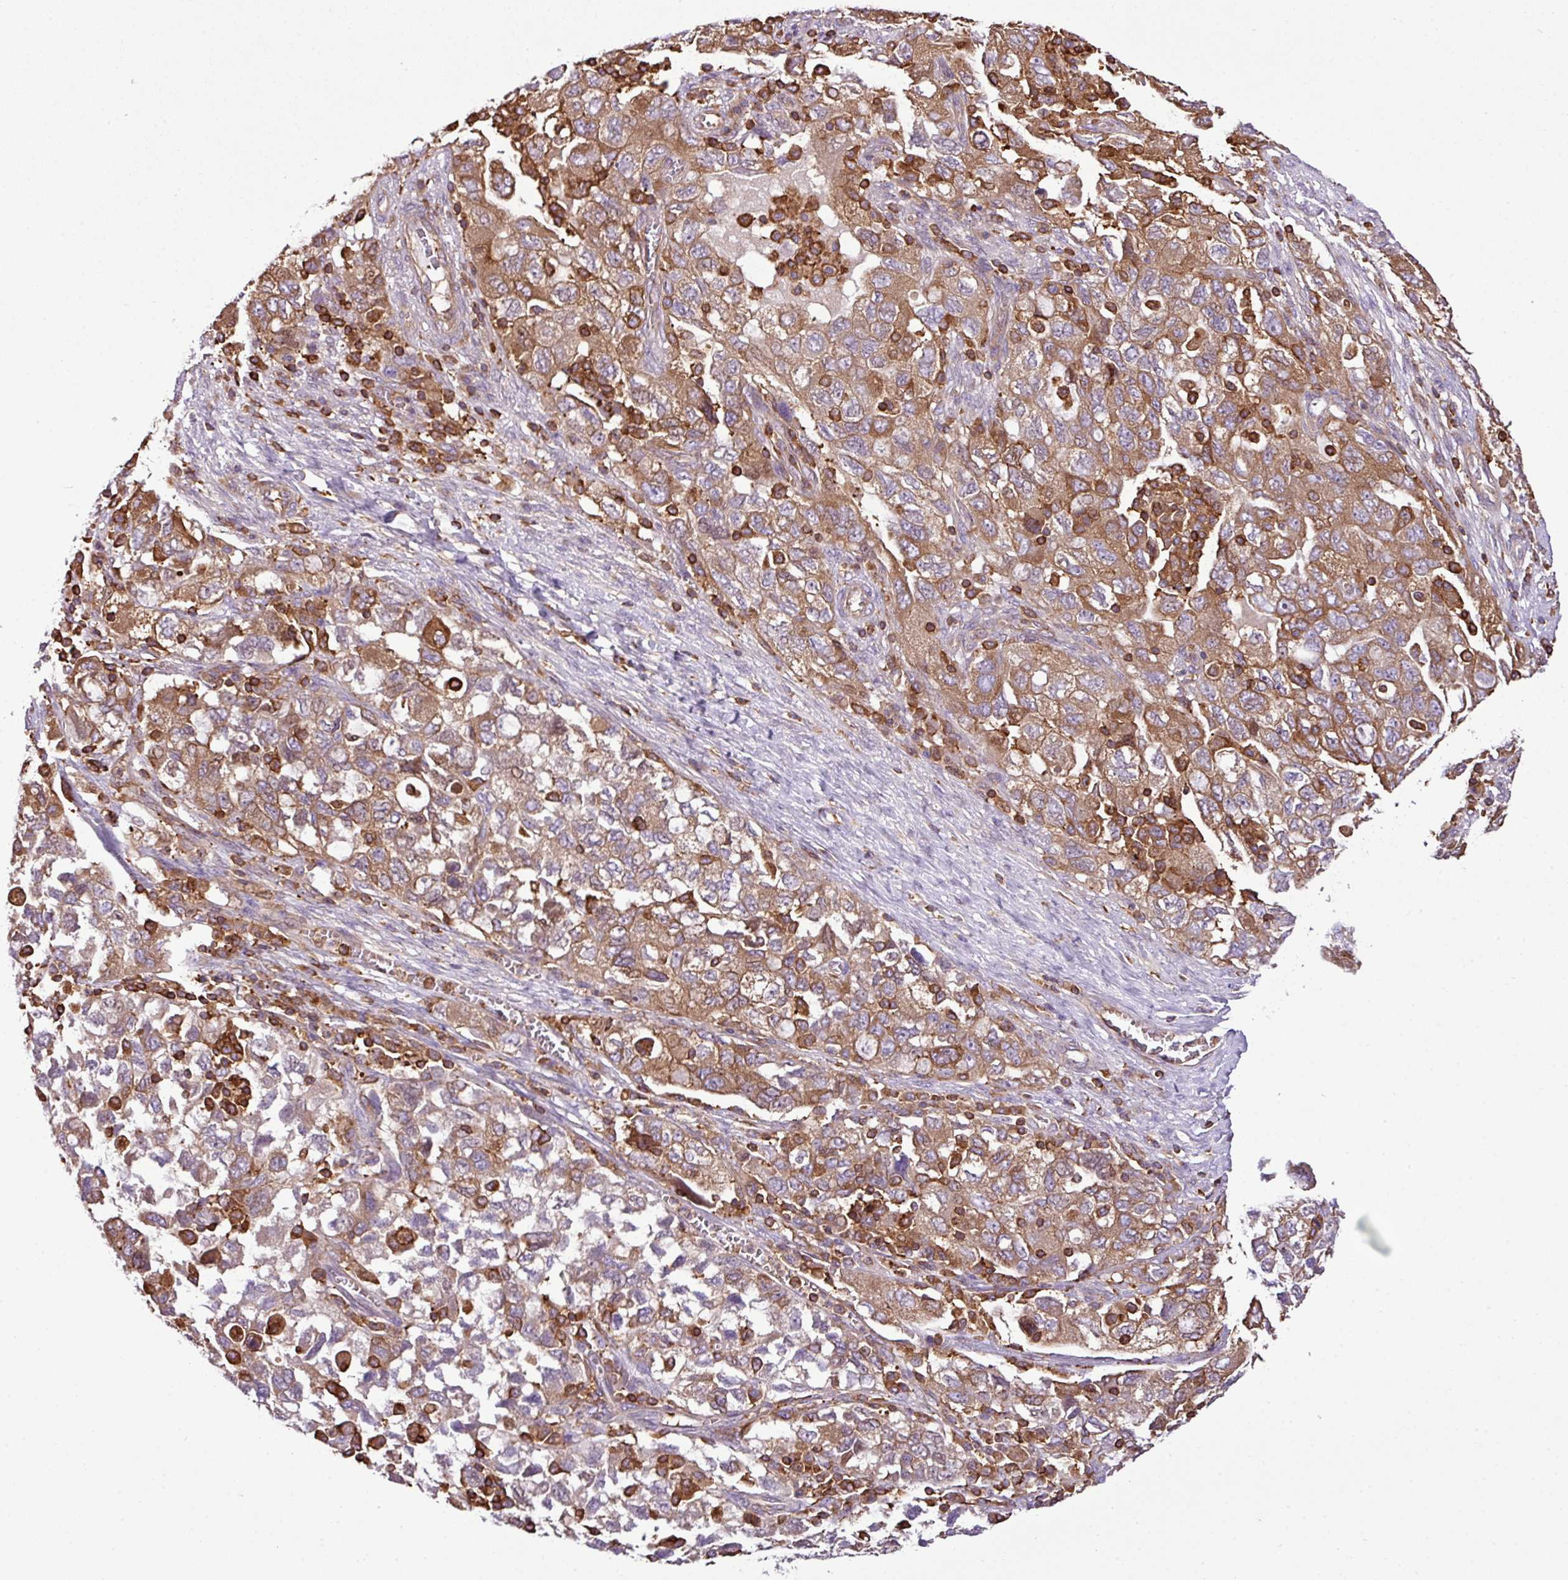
{"staining": {"intensity": "moderate", "quantity": ">75%", "location": "cytoplasmic/membranous"}, "tissue": "ovarian cancer", "cell_type": "Tumor cells", "image_type": "cancer", "snomed": [{"axis": "morphology", "description": "Carcinoma, NOS"}, {"axis": "morphology", "description": "Cystadenocarcinoma, serous, NOS"}, {"axis": "topography", "description": "Ovary"}], "caption": "An IHC micrograph of tumor tissue is shown. Protein staining in brown highlights moderate cytoplasmic/membranous positivity in ovarian cancer within tumor cells. (DAB = brown stain, brightfield microscopy at high magnification).", "gene": "PGAP6", "patient": {"sex": "female", "age": 69}}